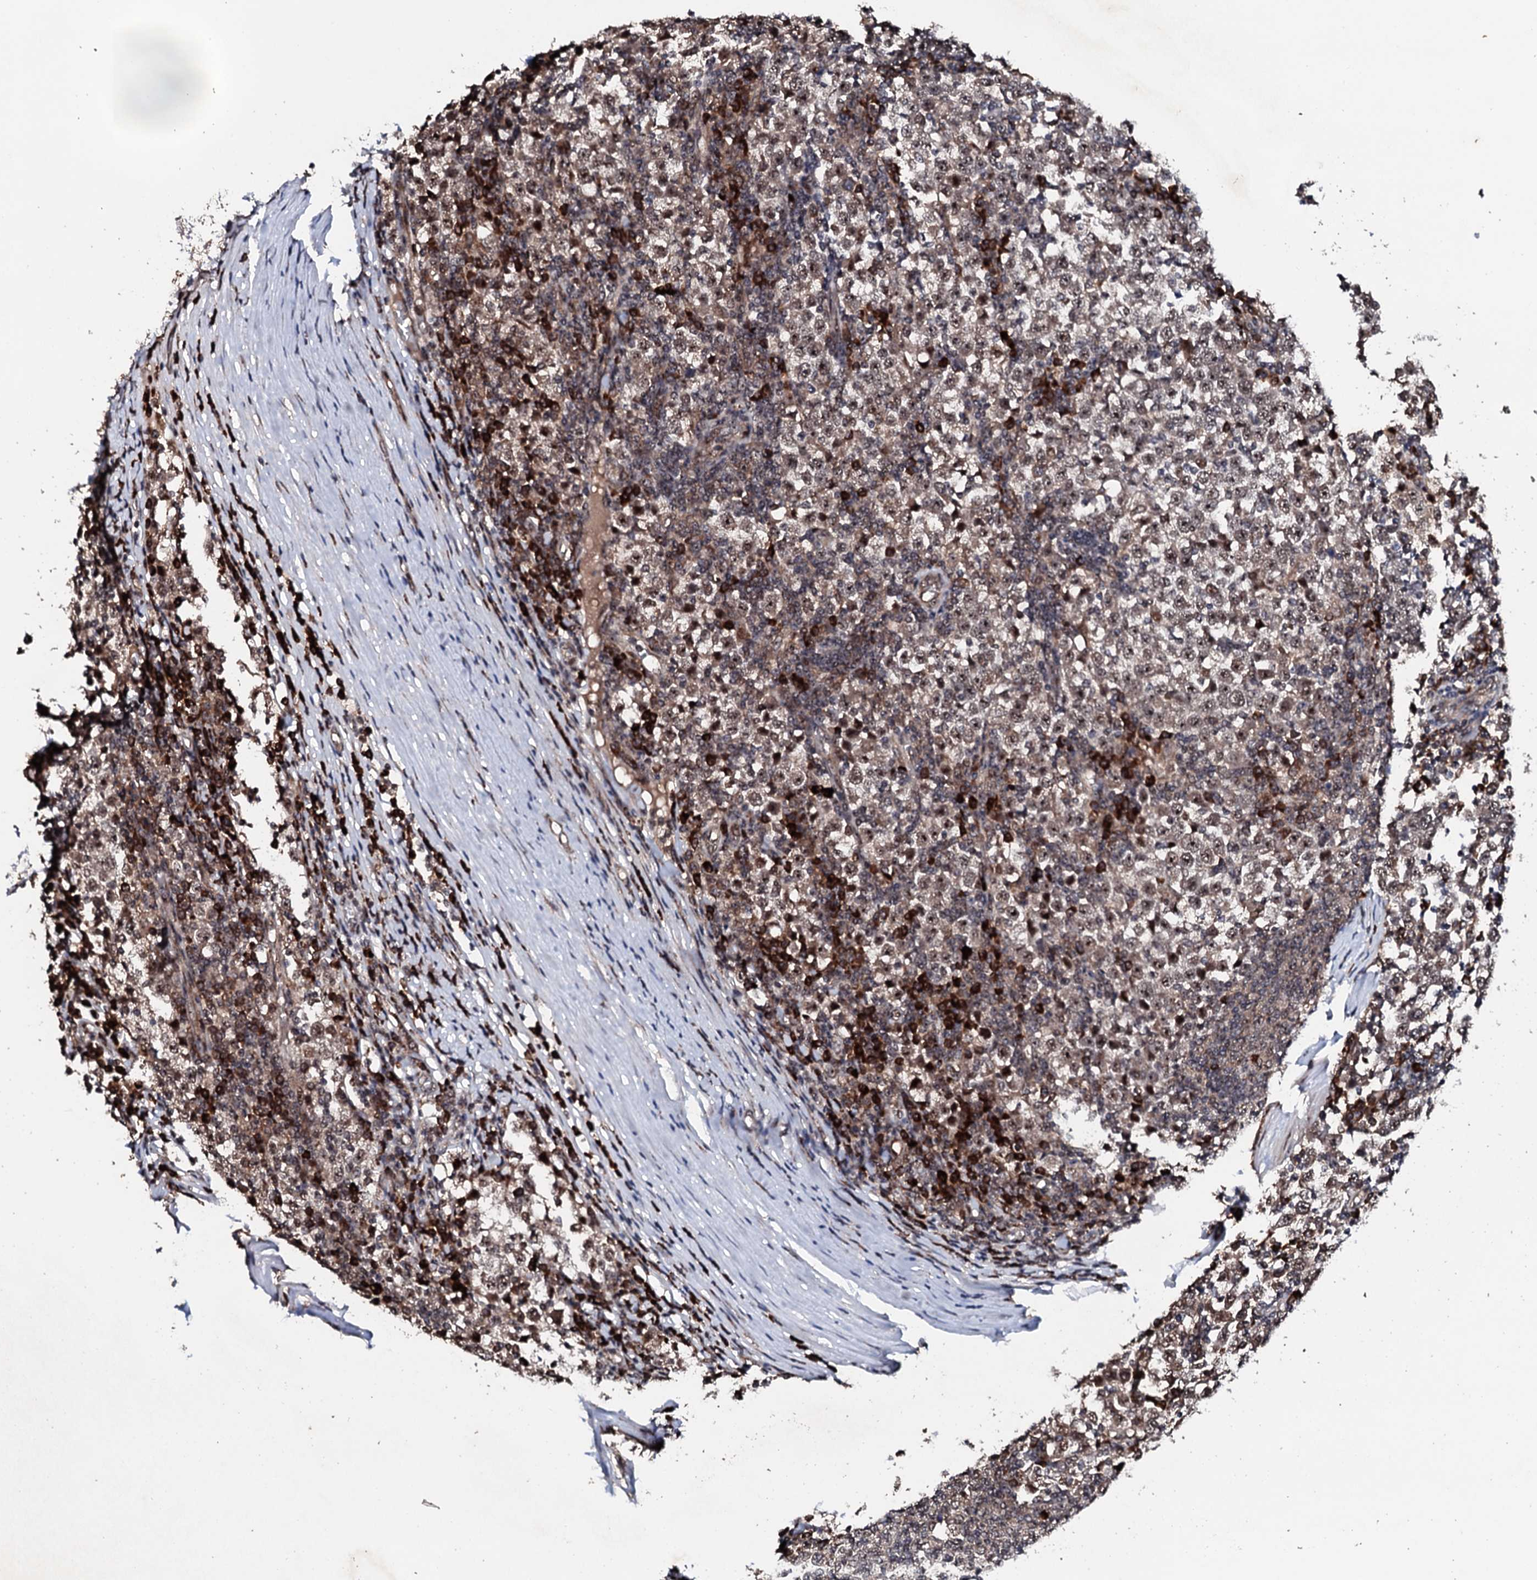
{"staining": {"intensity": "moderate", "quantity": "<25%", "location": "nuclear"}, "tissue": "testis cancer", "cell_type": "Tumor cells", "image_type": "cancer", "snomed": [{"axis": "morphology", "description": "Seminoma, NOS"}, {"axis": "topography", "description": "Testis"}], "caption": "Brown immunohistochemical staining in testis cancer (seminoma) displays moderate nuclear expression in about <25% of tumor cells.", "gene": "FAM111A", "patient": {"sex": "male", "age": 65}}